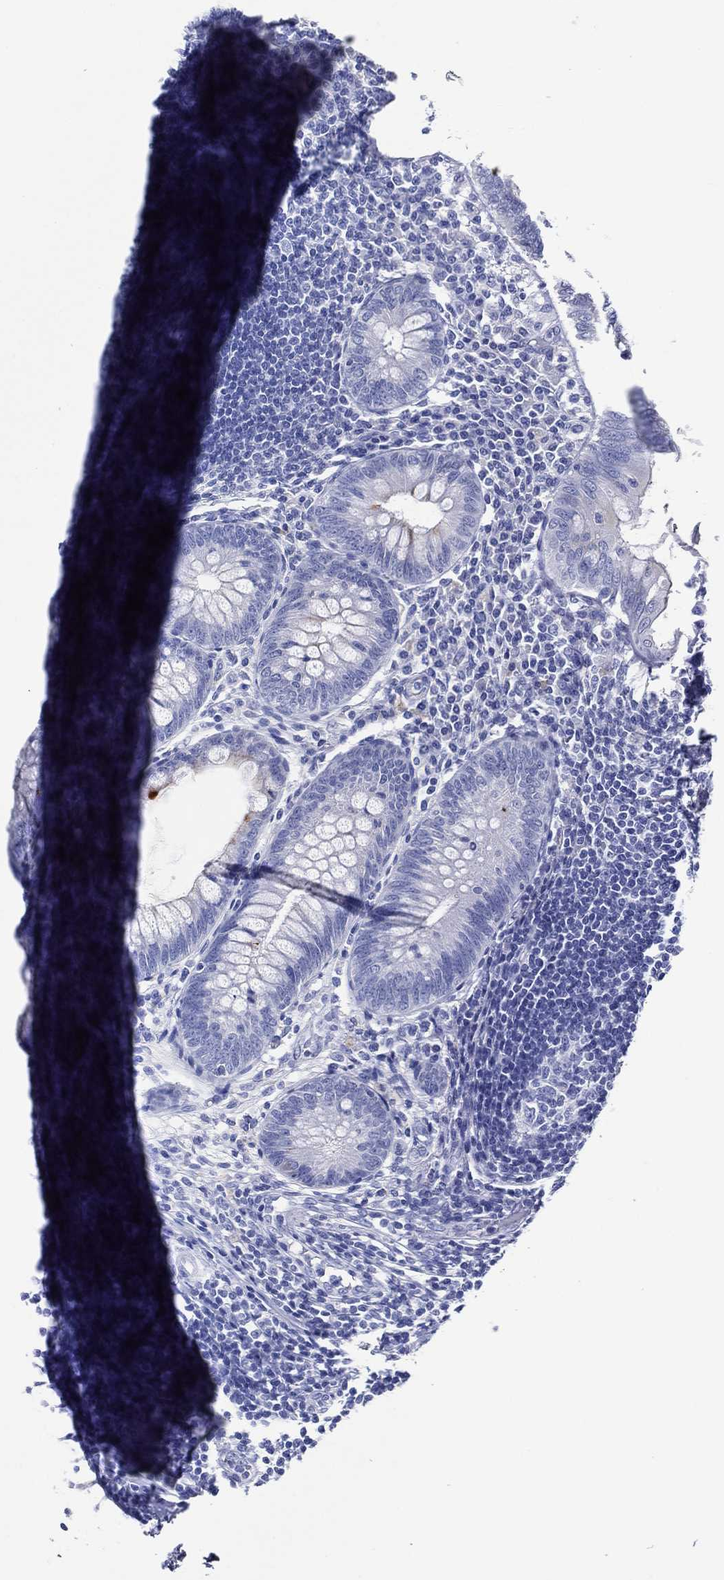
{"staining": {"intensity": "weak", "quantity": "<25%", "location": "cytoplasmic/membranous"}, "tissue": "appendix", "cell_type": "Glandular cells", "image_type": "normal", "snomed": [{"axis": "morphology", "description": "Normal tissue, NOS"}, {"axis": "morphology", "description": "Inflammation, NOS"}, {"axis": "topography", "description": "Appendix"}], "caption": "This is a micrograph of immunohistochemistry staining of unremarkable appendix, which shows no expression in glandular cells.", "gene": "ACE2", "patient": {"sex": "male", "age": 16}}